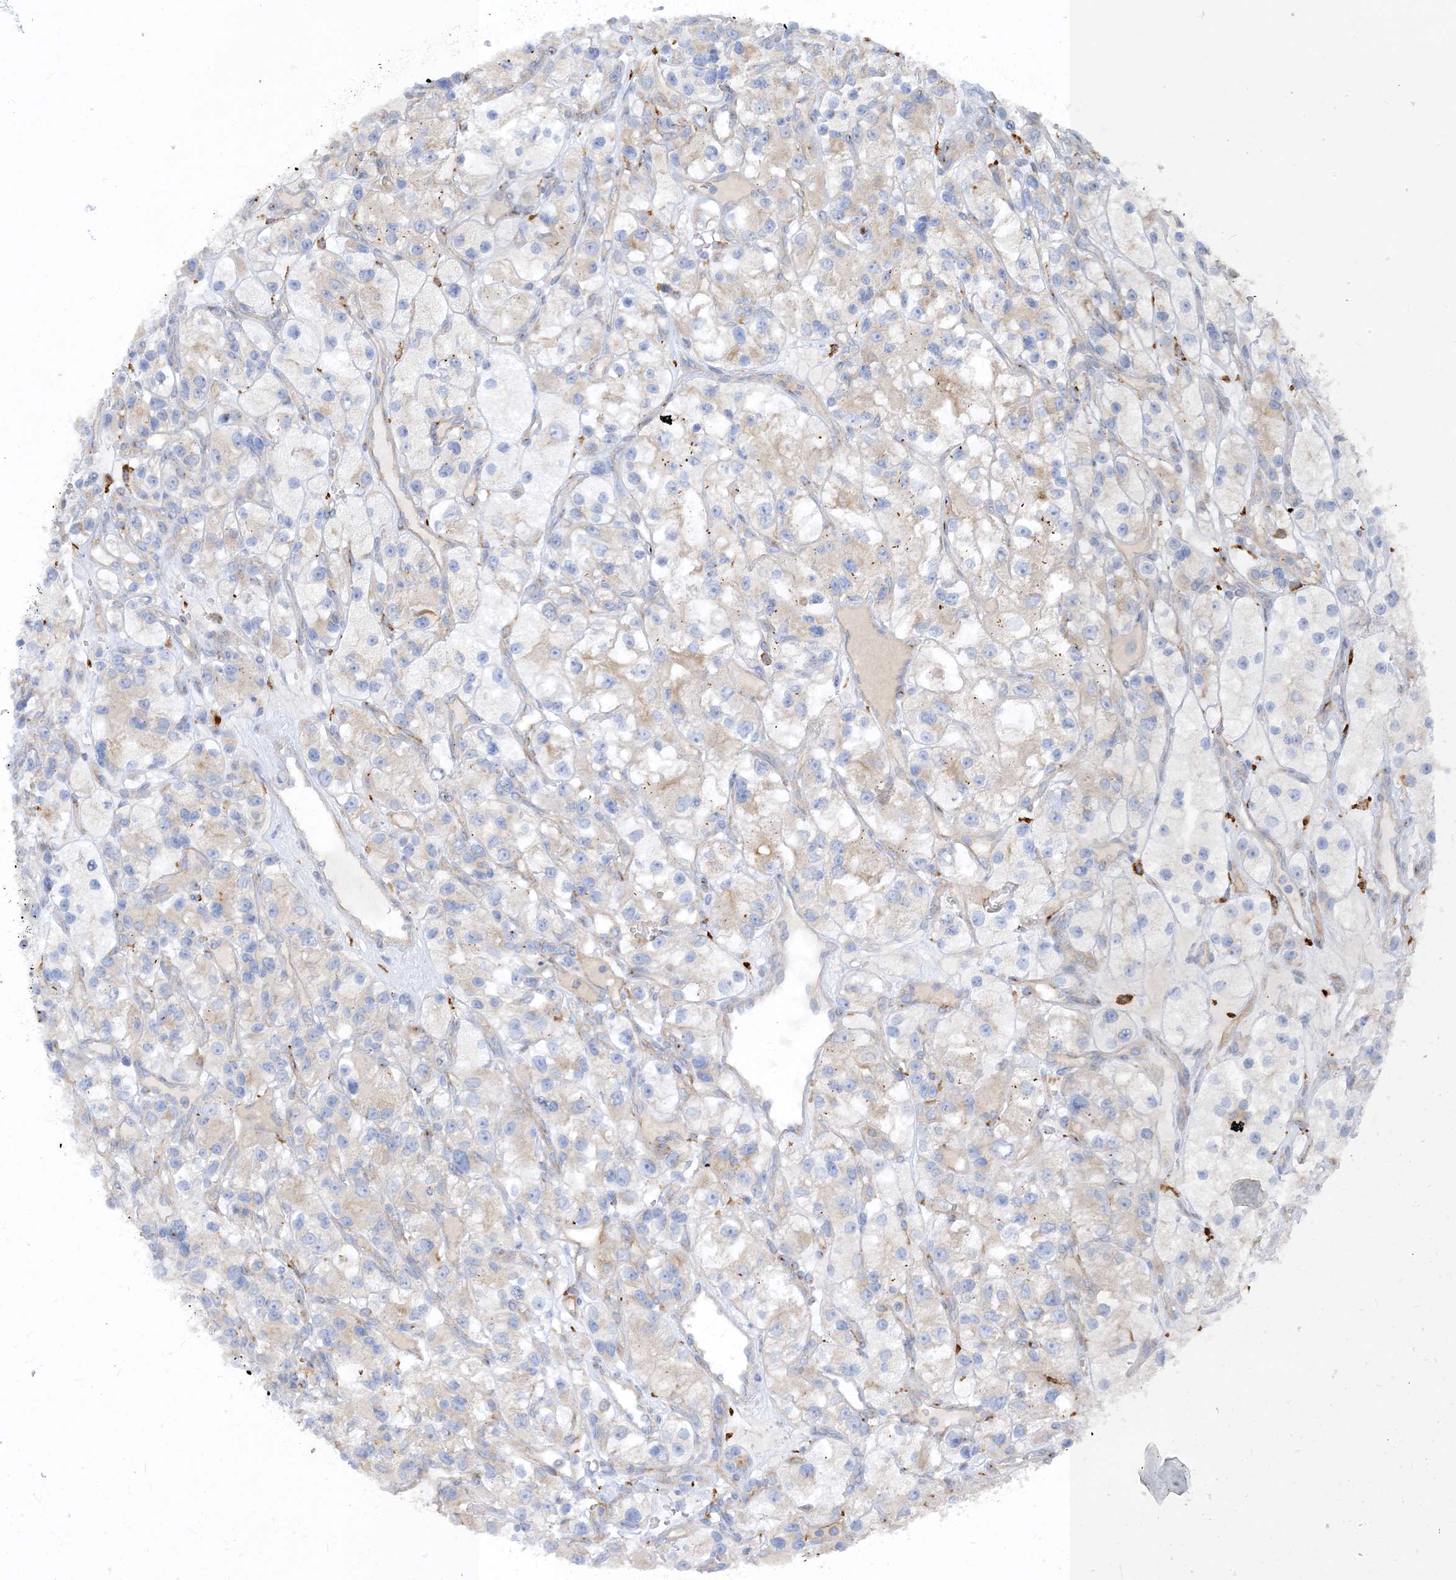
{"staining": {"intensity": "negative", "quantity": "none", "location": "none"}, "tissue": "renal cancer", "cell_type": "Tumor cells", "image_type": "cancer", "snomed": [{"axis": "morphology", "description": "Adenocarcinoma, NOS"}, {"axis": "topography", "description": "Kidney"}], "caption": "An image of human renal cancer is negative for staining in tumor cells.", "gene": "PEAR1", "patient": {"sex": "female", "age": 57}}